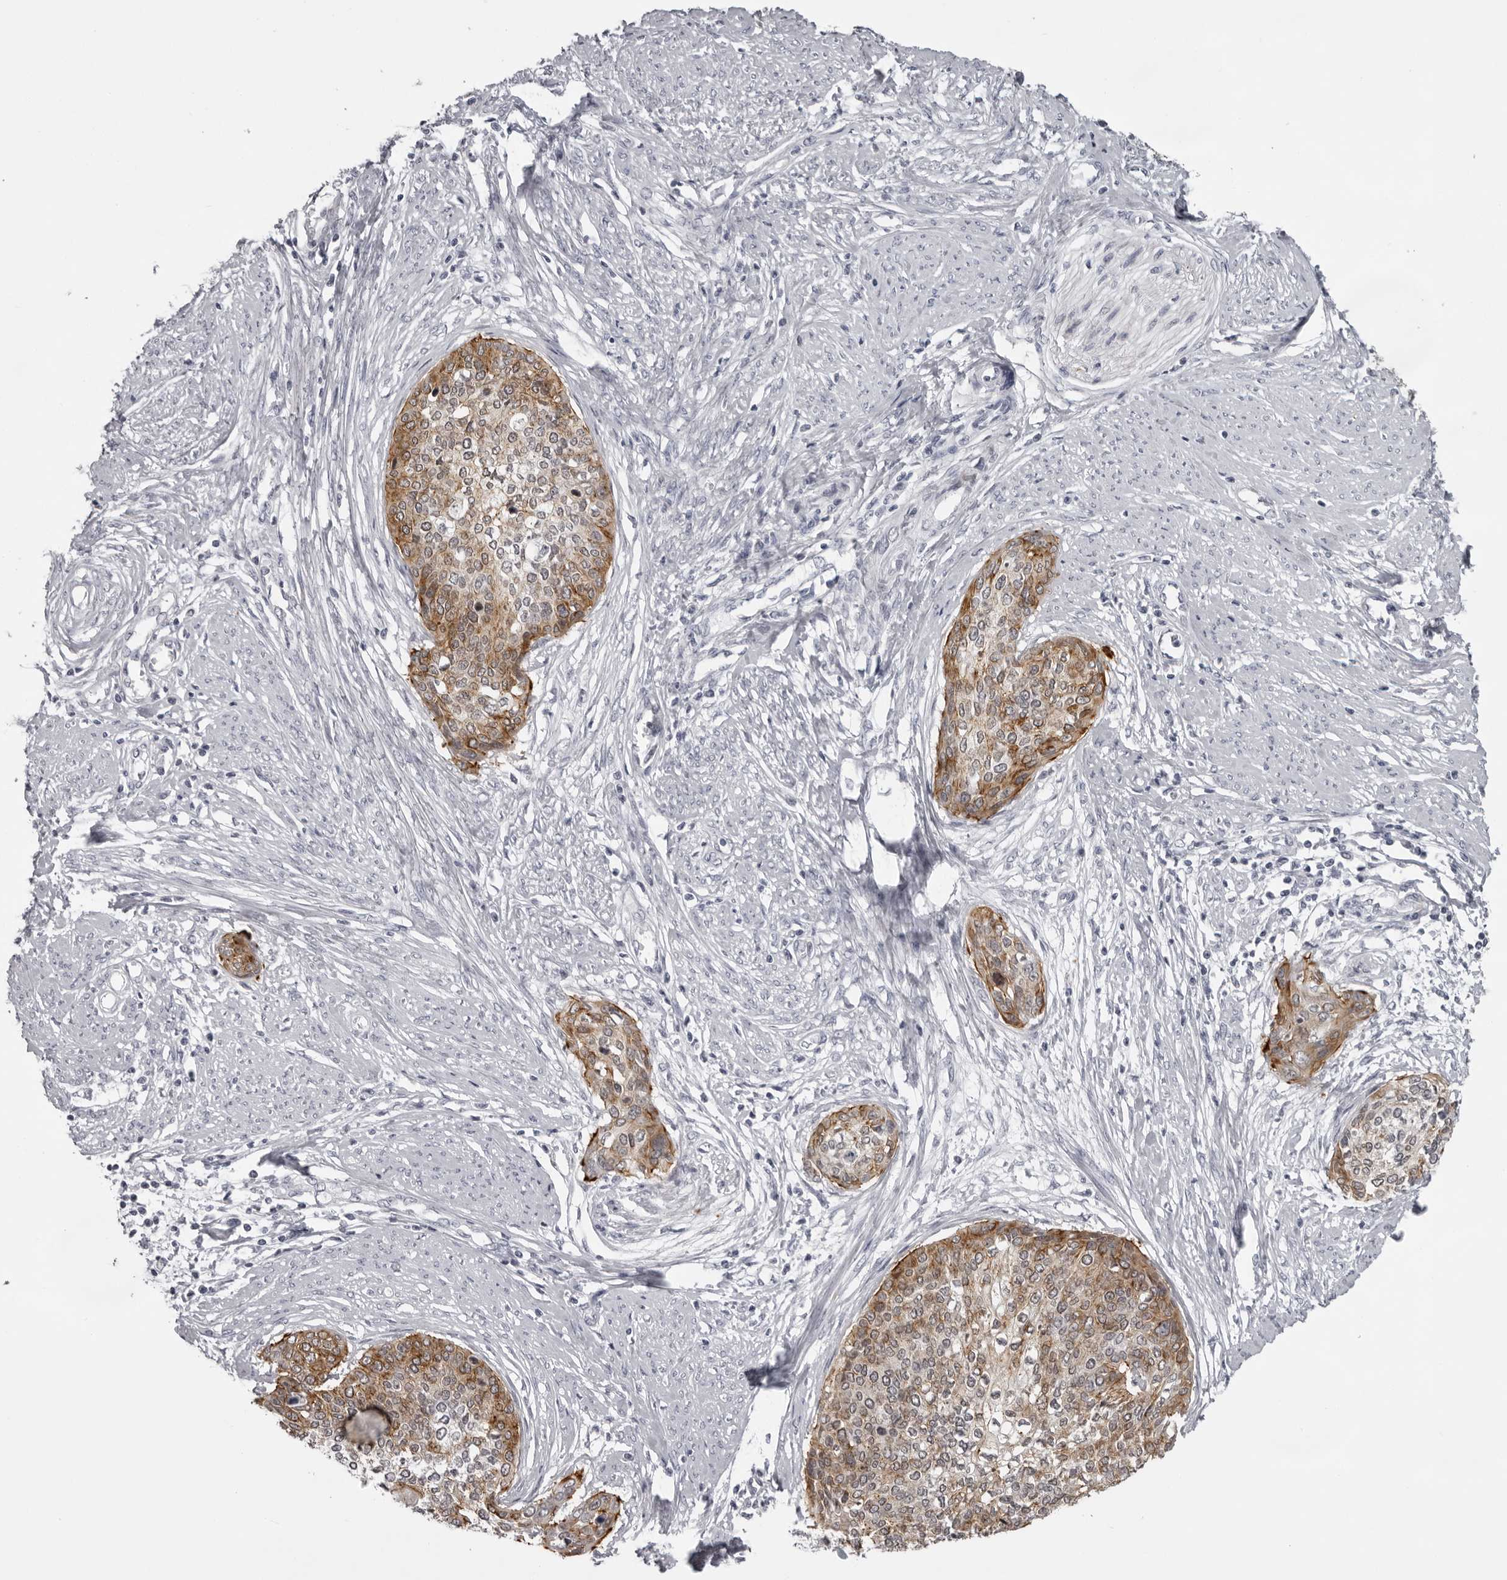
{"staining": {"intensity": "moderate", "quantity": ">75%", "location": "cytoplasmic/membranous"}, "tissue": "cervical cancer", "cell_type": "Tumor cells", "image_type": "cancer", "snomed": [{"axis": "morphology", "description": "Squamous cell carcinoma, NOS"}, {"axis": "topography", "description": "Cervix"}], "caption": "Immunohistochemical staining of human squamous cell carcinoma (cervical) reveals moderate cytoplasmic/membranous protein staining in approximately >75% of tumor cells.", "gene": "NUDT18", "patient": {"sex": "female", "age": 37}}